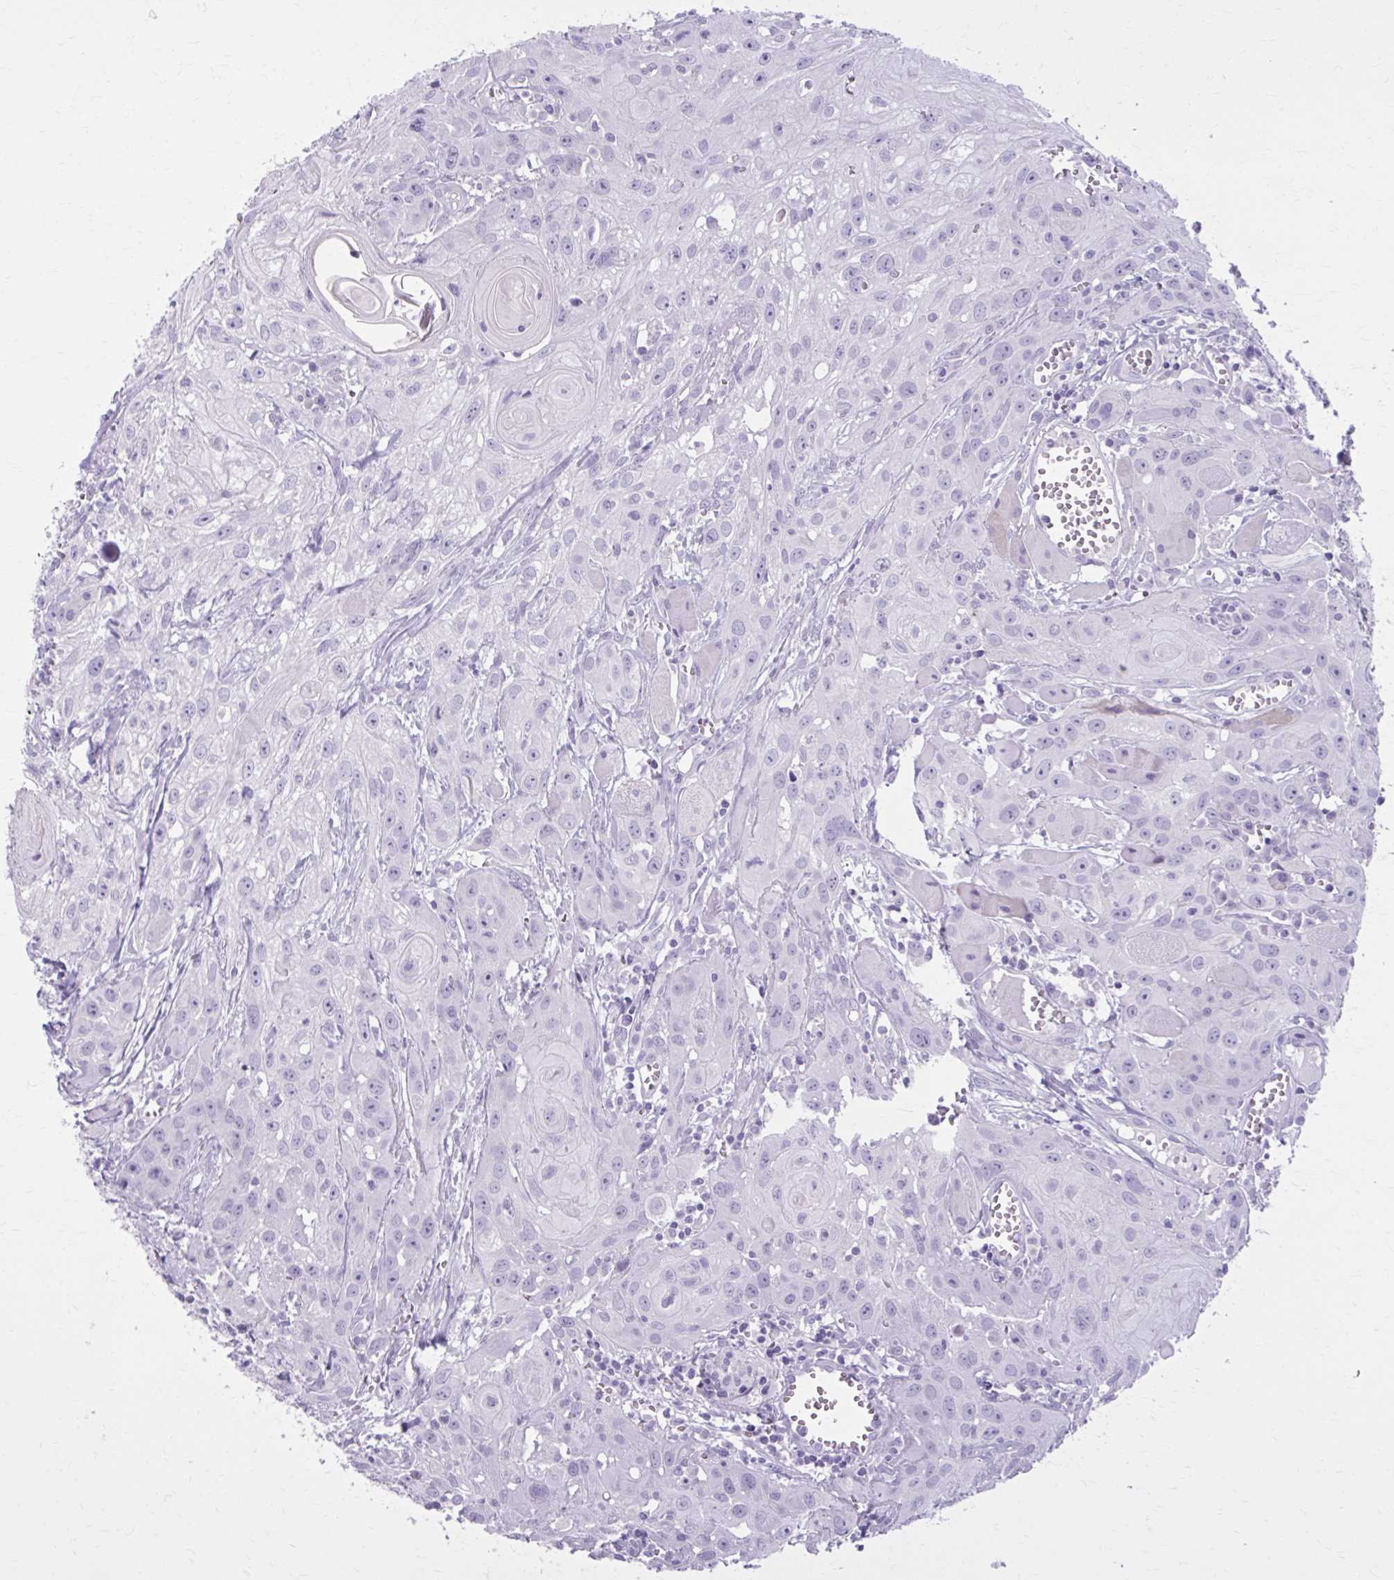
{"staining": {"intensity": "negative", "quantity": "none", "location": "none"}, "tissue": "head and neck cancer", "cell_type": "Tumor cells", "image_type": "cancer", "snomed": [{"axis": "morphology", "description": "Squamous cell carcinoma, NOS"}, {"axis": "topography", "description": "Oral tissue"}, {"axis": "topography", "description": "Head-Neck"}], "caption": "Human head and neck squamous cell carcinoma stained for a protein using immunohistochemistry (IHC) demonstrates no expression in tumor cells.", "gene": "OR4B1", "patient": {"sex": "male", "age": 58}}